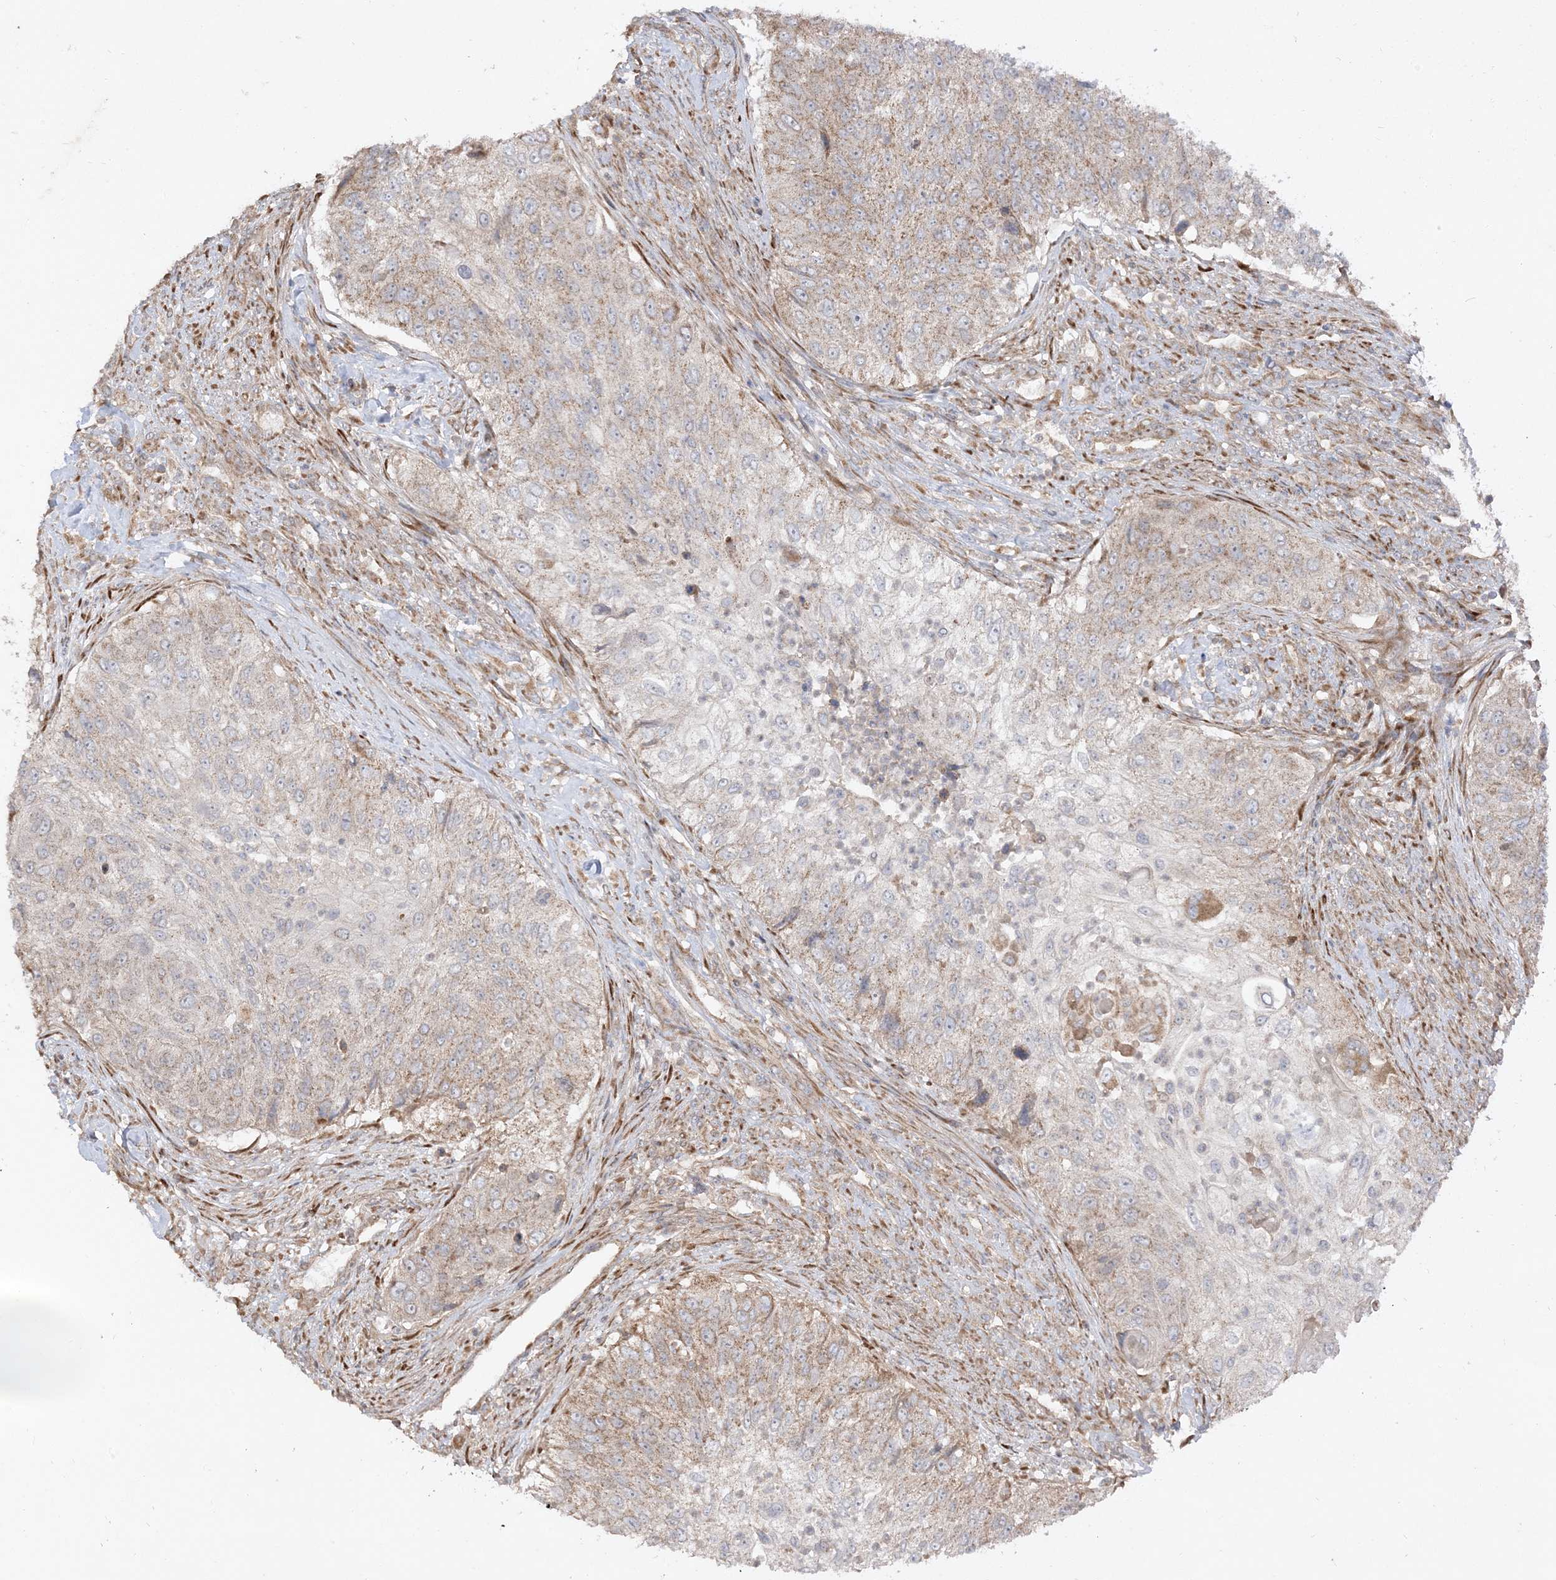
{"staining": {"intensity": "weak", "quantity": "25%-75%", "location": "cytoplasmic/membranous"}, "tissue": "urothelial cancer", "cell_type": "Tumor cells", "image_type": "cancer", "snomed": [{"axis": "morphology", "description": "Urothelial carcinoma, High grade"}, {"axis": "topography", "description": "Urinary bladder"}], "caption": "Brown immunohistochemical staining in urothelial cancer shows weak cytoplasmic/membranous expression in approximately 25%-75% of tumor cells. The staining was performed using DAB (3,3'-diaminobenzidine), with brown indicating positive protein expression. Nuclei are stained blue with hematoxylin.", "gene": "AARS2", "patient": {"sex": "female", "age": 60}}